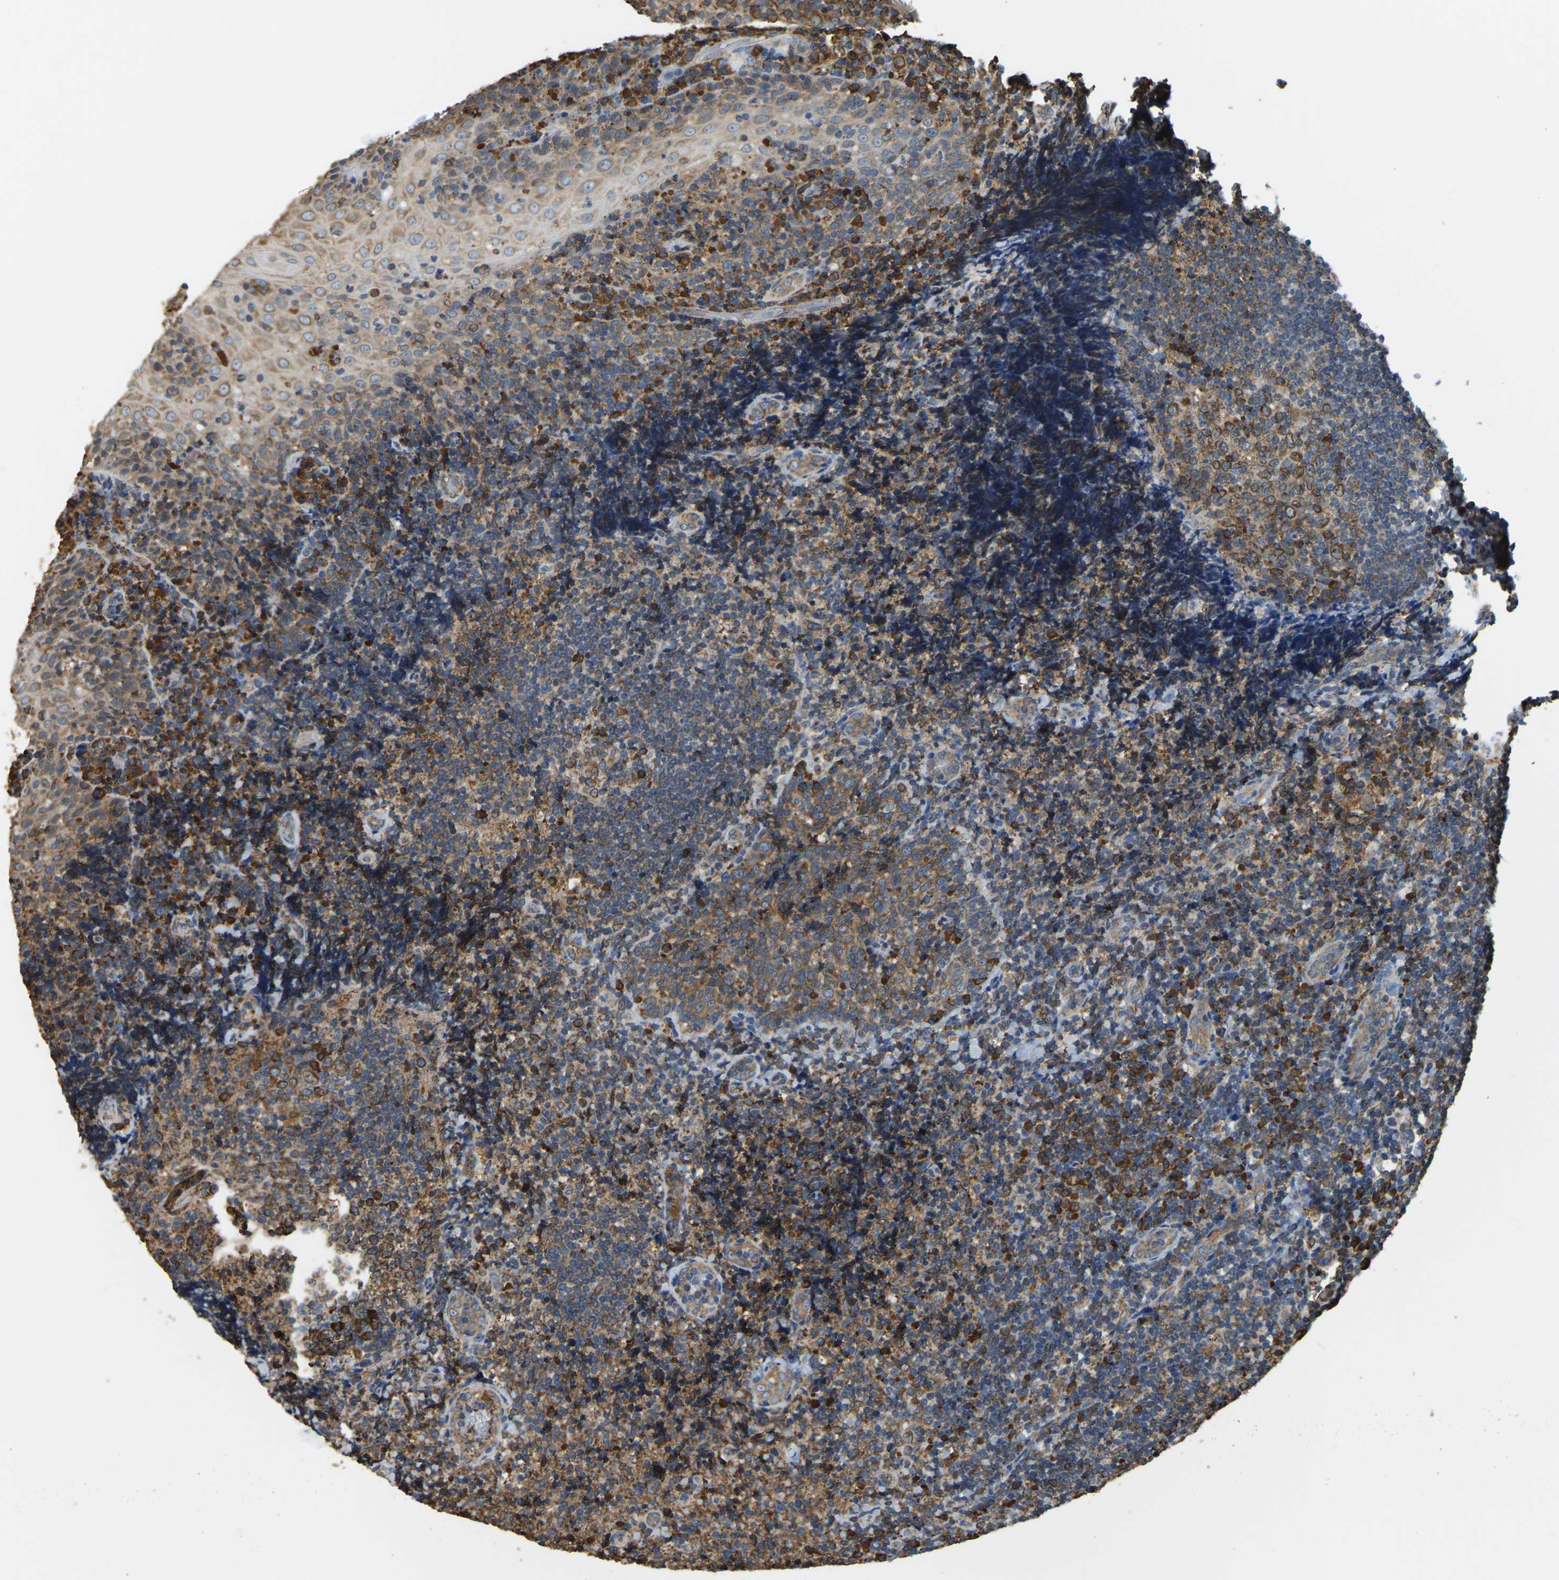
{"staining": {"intensity": "strong", "quantity": ">75%", "location": "cytoplasmic/membranous"}, "tissue": "tonsil", "cell_type": "Germinal center cells", "image_type": "normal", "snomed": [{"axis": "morphology", "description": "Normal tissue, NOS"}, {"axis": "topography", "description": "Tonsil"}], "caption": "The histopathology image demonstrates immunohistochemical staining of normal tonsil. There is strong cytoplasmic/membranous staining is seen in about >75% of germinal center cells.", "gene": "RNF115", "patient": {"sex": "male", "age": 37}}